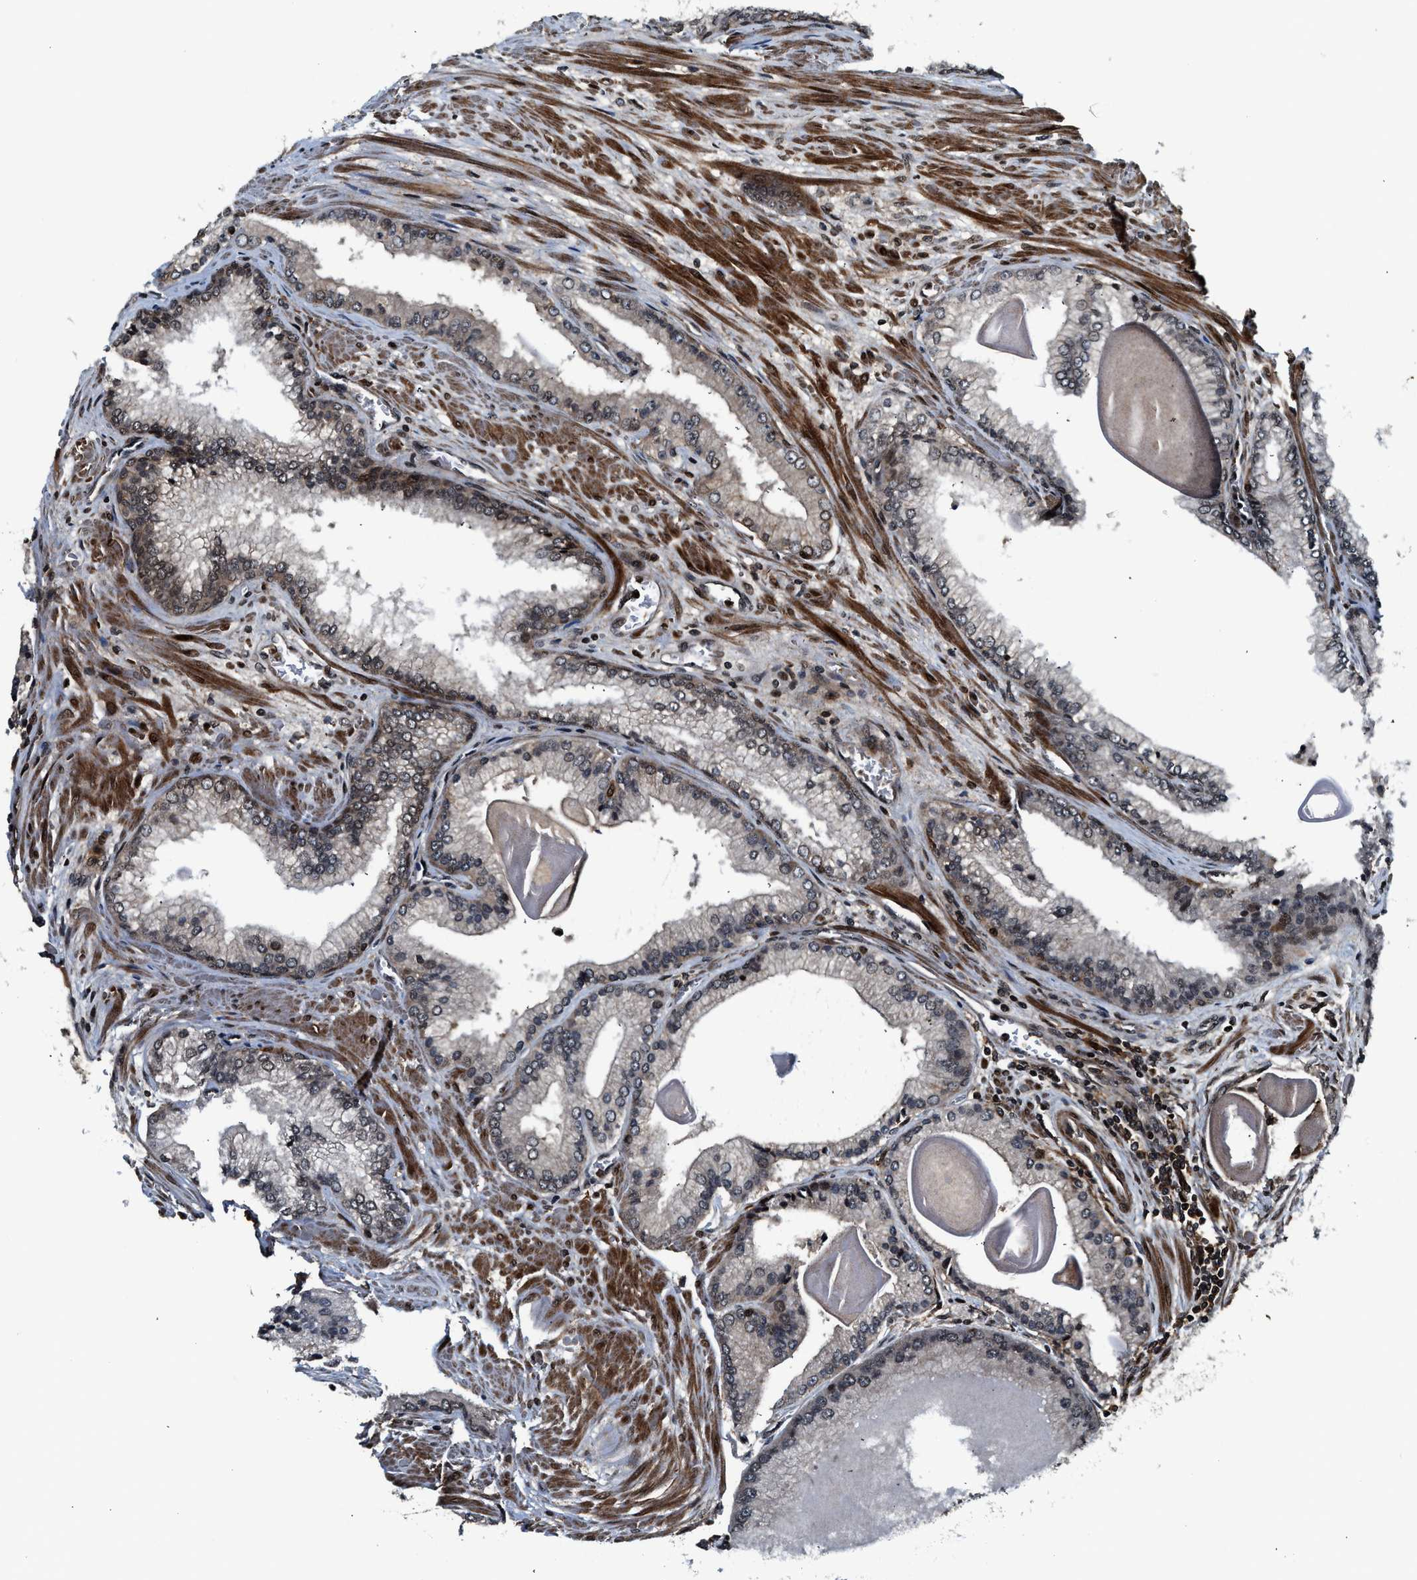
{"staining": {"intensity": "weak", "quantity": "25%-75%", "location": "cytoplasmic/membranous,nuclear"}, "tissue": "prostate cancer", "cell_type": "Tumor cells", "image_type": "cancer", "snomed": [{"axis": "morphology", "description": "Adenocarcinoma, Low grade"}, {"axis": "topography", "description": "Prostate"}], "caption": "Prostate low-grade adenocarcinoma stained with a protein marker displays weak staining in tumor cells.", "gene": "MDM2", "patient": {"sex": "male", "age": 59}}